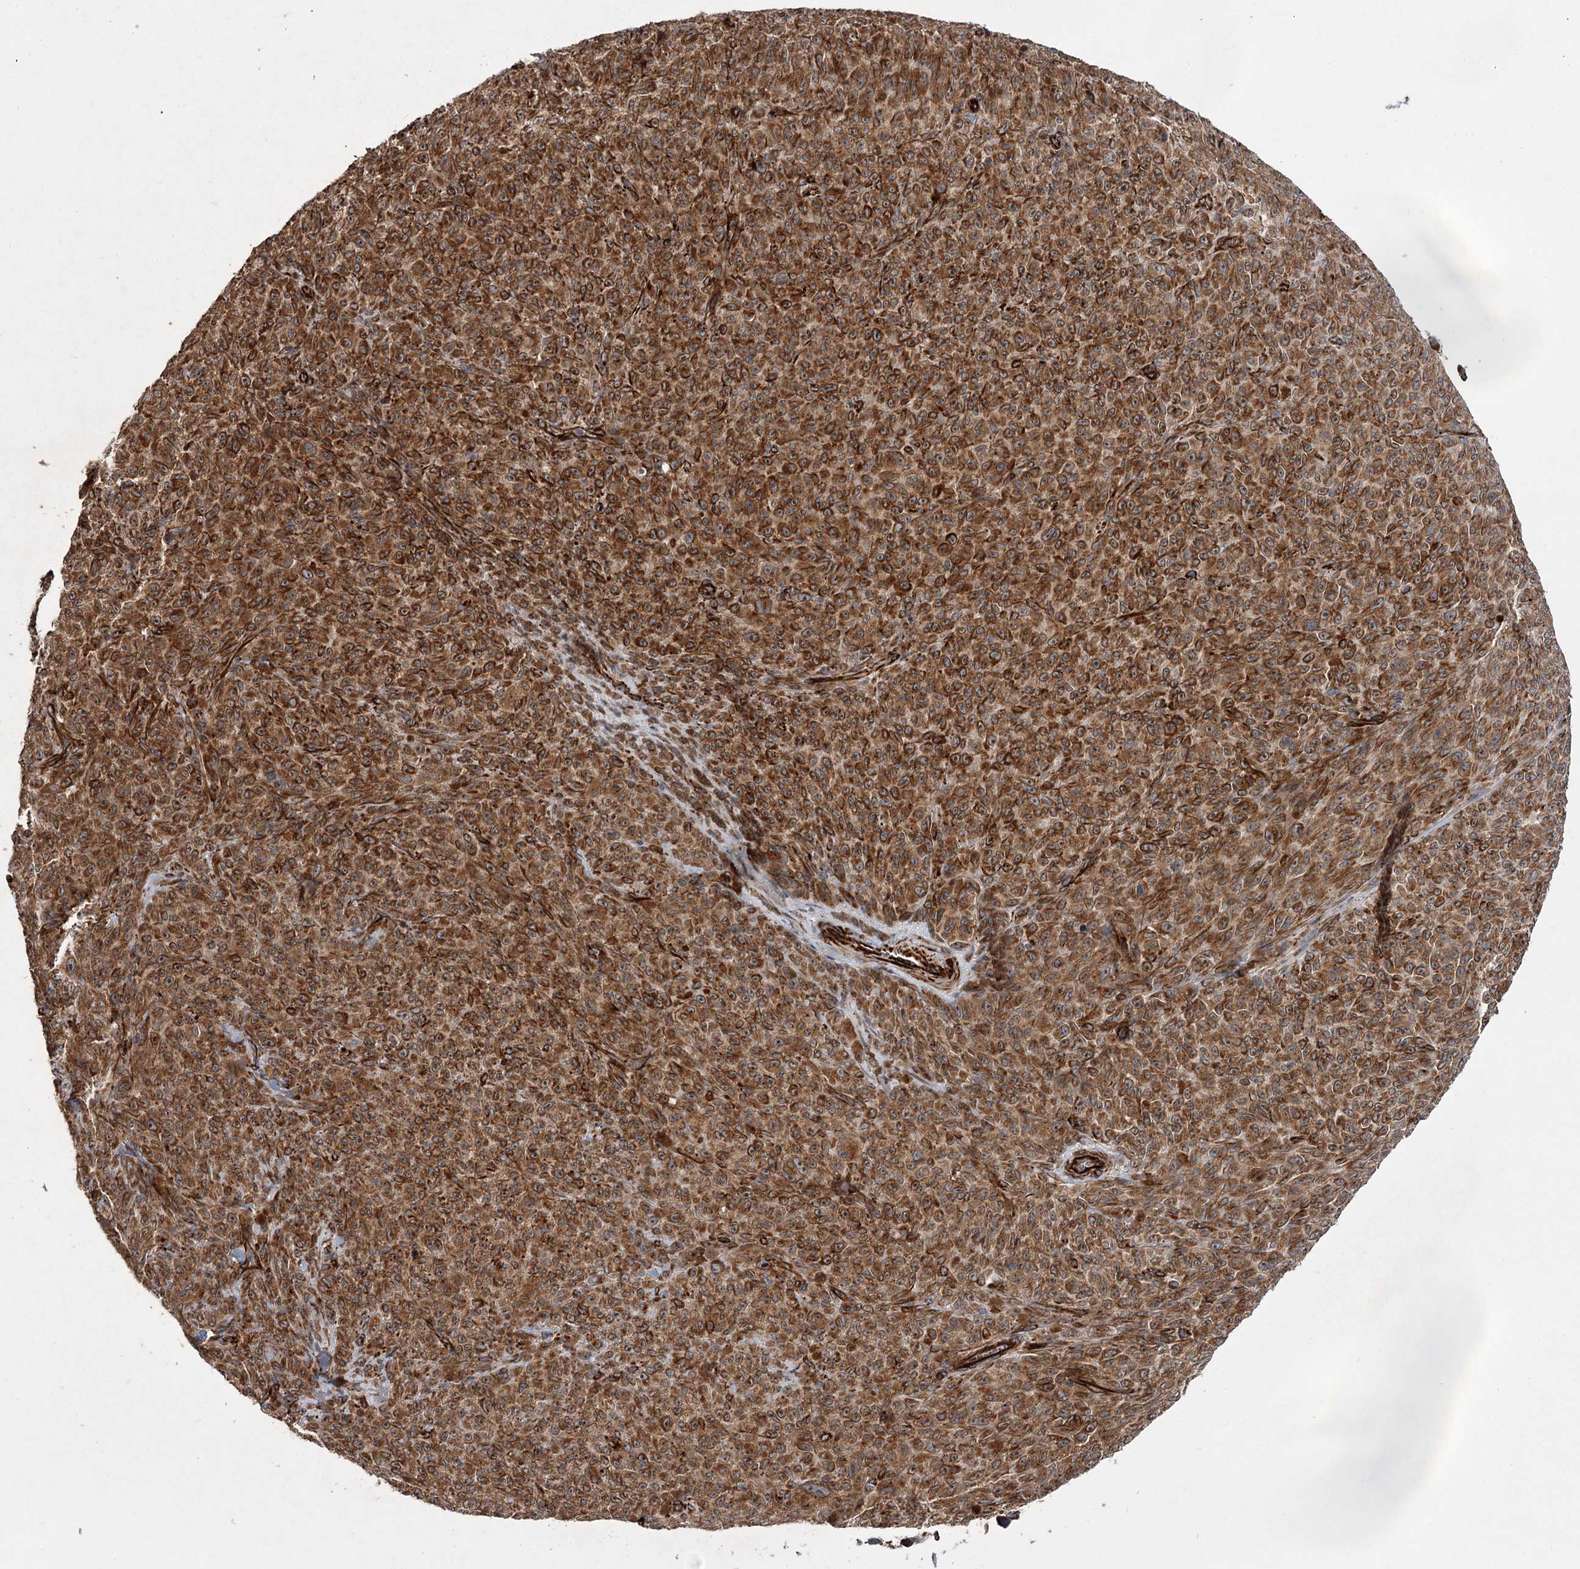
{"staining": {"intensity": "moderate", "quantity": ">75%", "location": "cytoplasmic/membranous"}, "tissue": "melanoma", "cell_type": "Tumor cells", "image_type": "cancer", "snomed": [{"axis": "morphology", "description": "Malignant melanoma, NOS"}, {"axis": "topography", "description": "Skin"}], "caption": "Brown immunohistochemical staining in human melanoma shows moderate cytoplasmic/membranous positivity in approximately >75% of tumor cells. (IHC, brightfield microscopy, high magnification).", "gene": "DPEP2", "patient": {"sex": "female", "age": 82}}